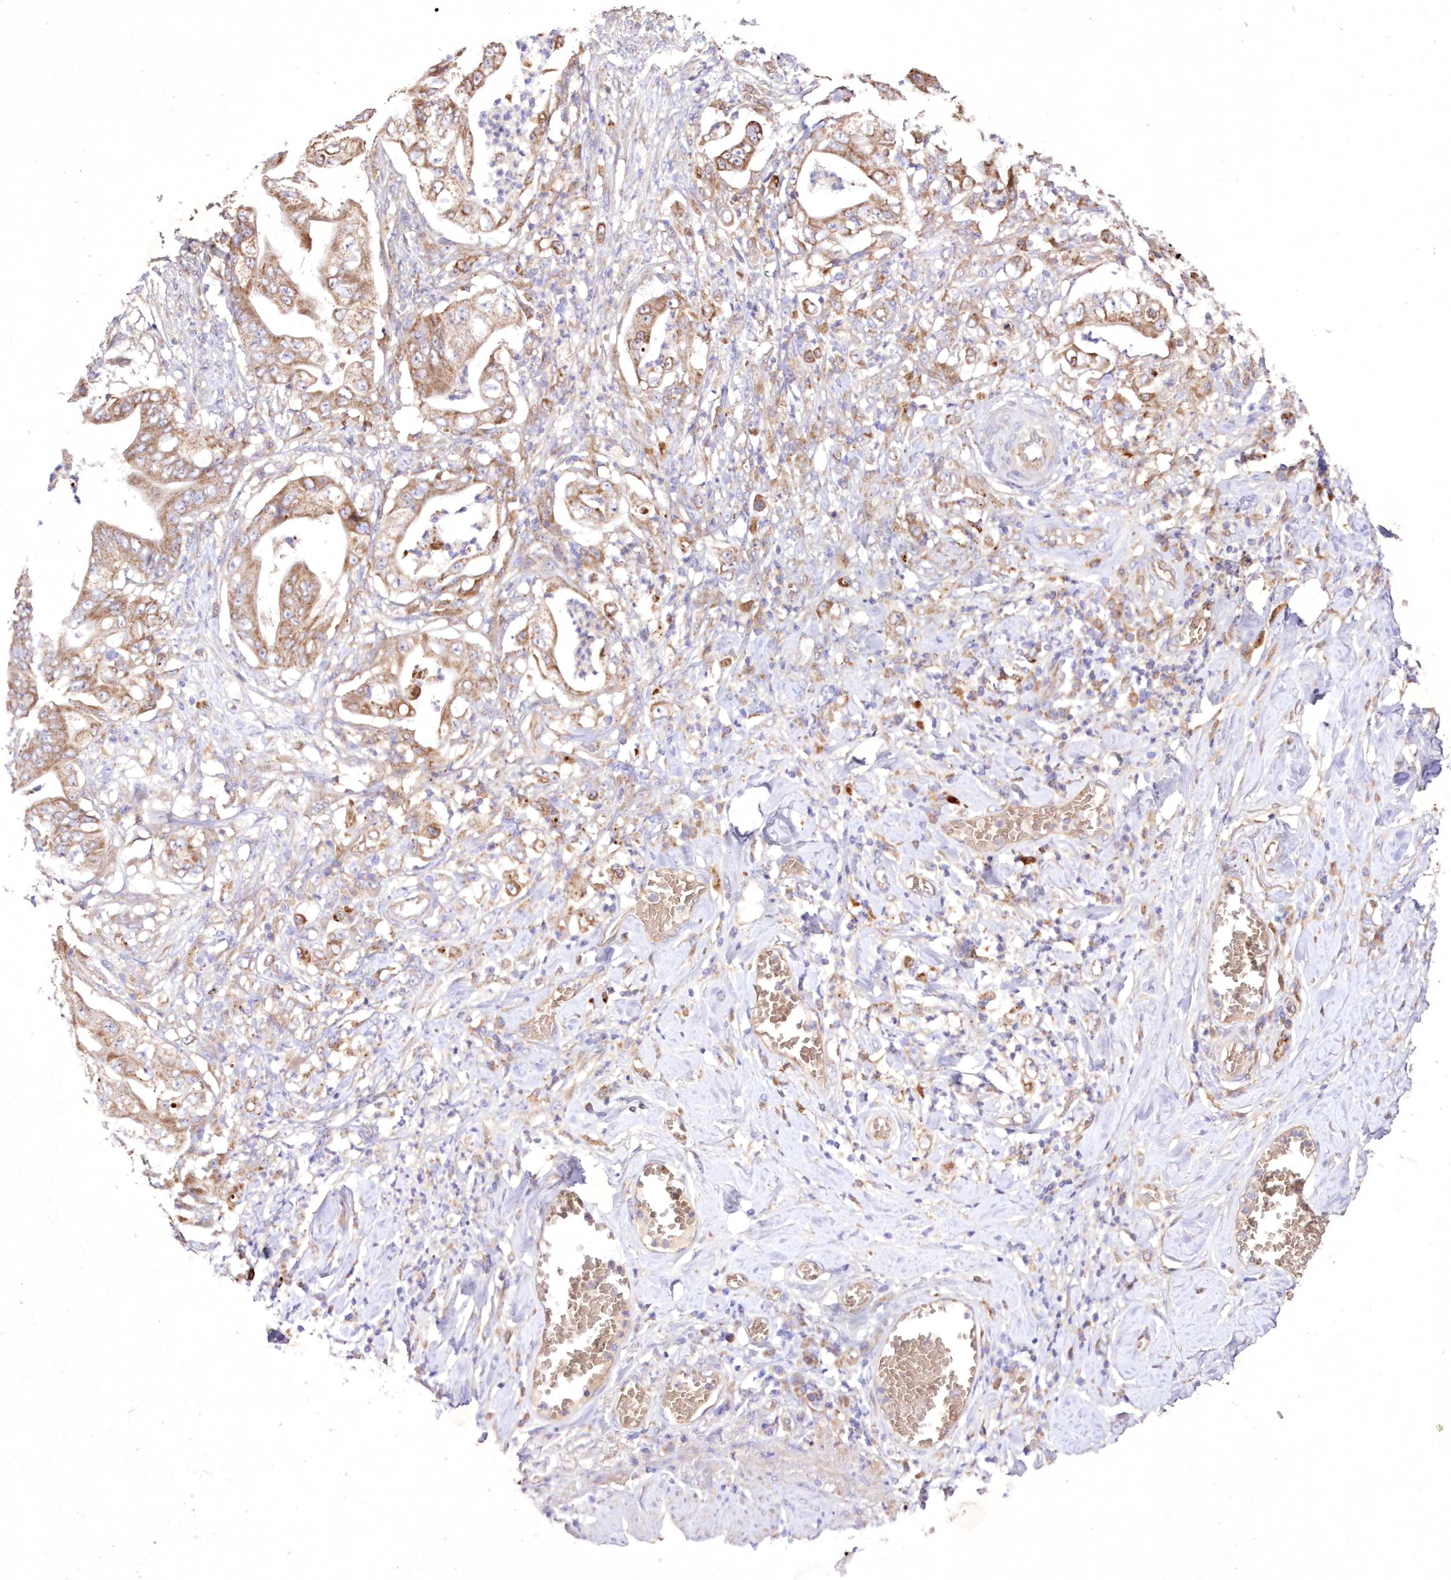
{"staining": {"intensity": "moderate", "quantity": ">75%", "location": "cytoplasmic/membranous"}, "tissue": "stomach cancer", "cell_type": "Tumor cells", "image_type": "cancer", "snomed": [{"axis": "morphology", "description": "Adenocarcinoma, NOS"}, {"axis": "topography", "description": "Stomach"}], "caption": "This is an image of immunohistochemistry staining of stomach cancer (adenocarcinoma), which shows moderate positivity in the cytoplasmic/membranous of tumor cells.", "gene": "FCHO2", "patient": {"sex": "female", "age": 73}}